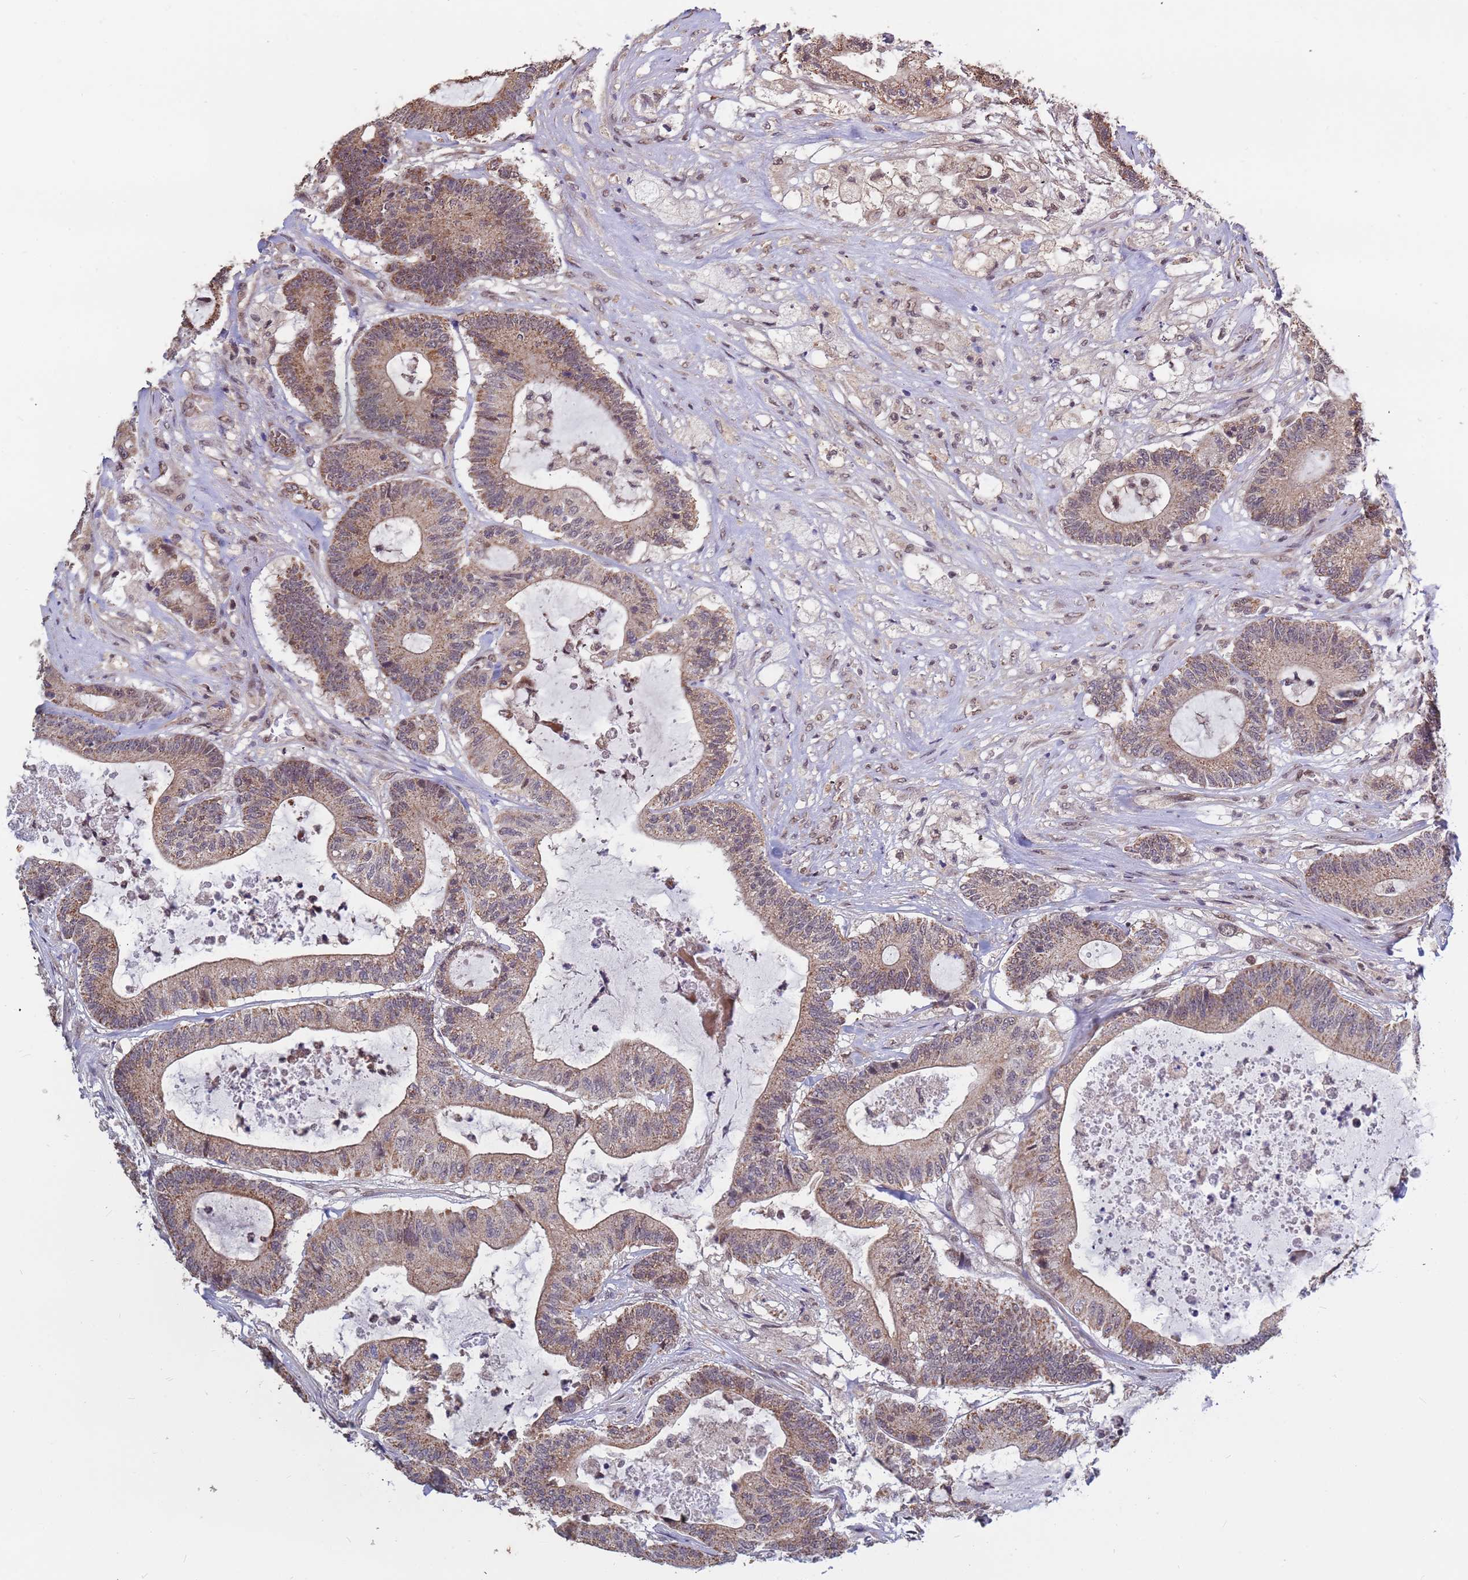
{"staining": {"intensity": "moderate", "quantity": "25%-75%", "location": "cytoplasmic/membranous"}, "tissue": "colorectal cancer", "cell_type": "Tumor cells", "image_type": "cancer", "snomed": [{"axis": "morphology", "description": "Adenocarcinoma, NOS"}, {"axis": "topography", "description": "Colon"}], "caption": "This image exhibits colorectal cancer (adenocarcinoma) stained with immunohistochemistry to label a protein in brown. The cytoplasmic/membranous of tumor cells show moderate positivity for the protein. Nuclei are counter-stained blue.", "gene": "DENND2B", "patient": {"sex": "female", "age": 84}}